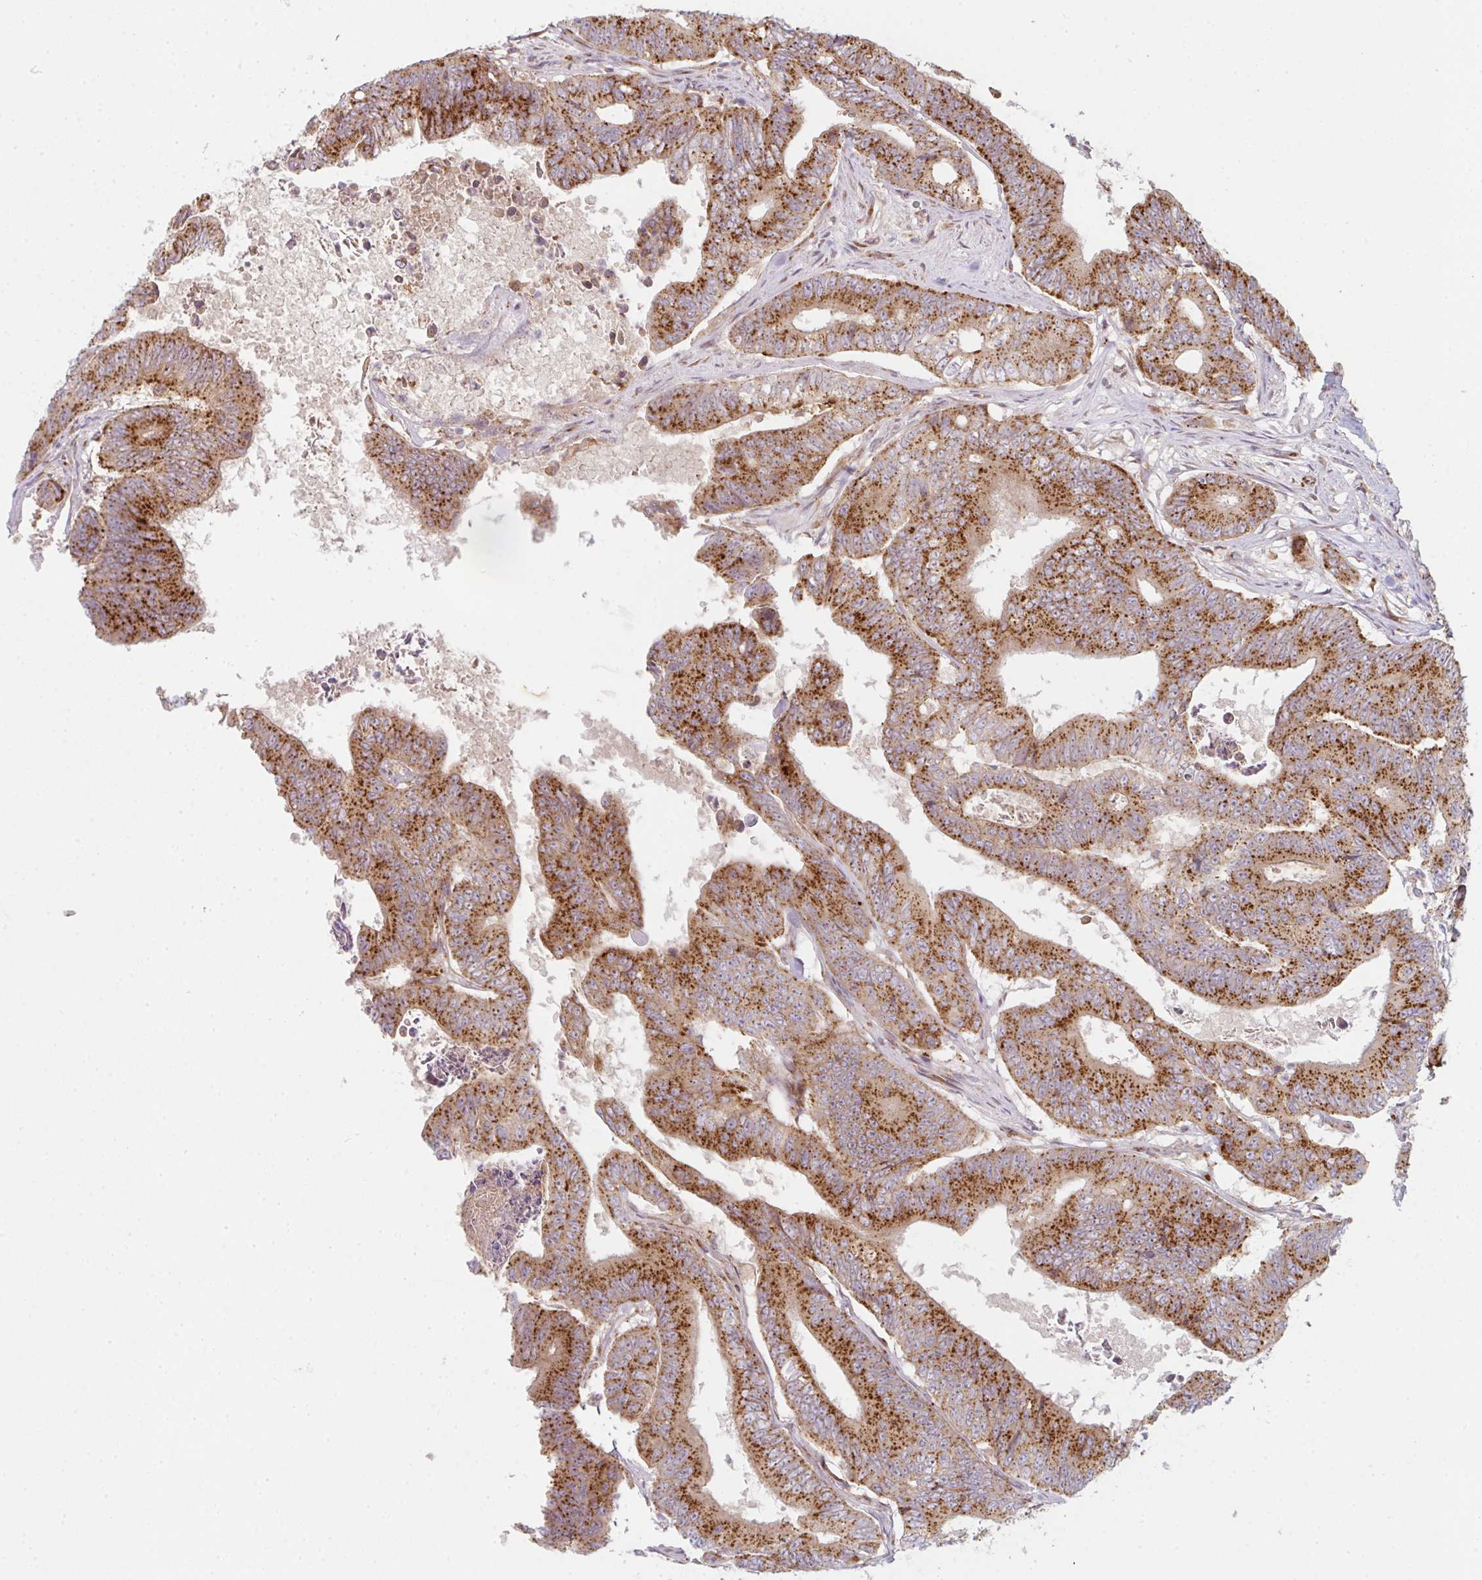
{"staining": {"intensity": "strong", "quantity": ">75%", "location": "cytoplasmic/membranous"}, "tissue": "colorectal cancer", "cell_type": "Tumor cells", "image_type": "cancer", "snomed": [{"axis": "morphology", "description": "Adenocarcinoma, NOS"}, {"axis": "topography", "description": "Colon"}], "caption": "Protein staining demonstrates strong cytoplasmic/membranous positivity in about >75% of tumor cells in colorectal adenocarcinoma. (IHC, brightfield microscopy, high magnification).", "gene": "GVQW3", "patient": {"sex": "female", "age": 48}}